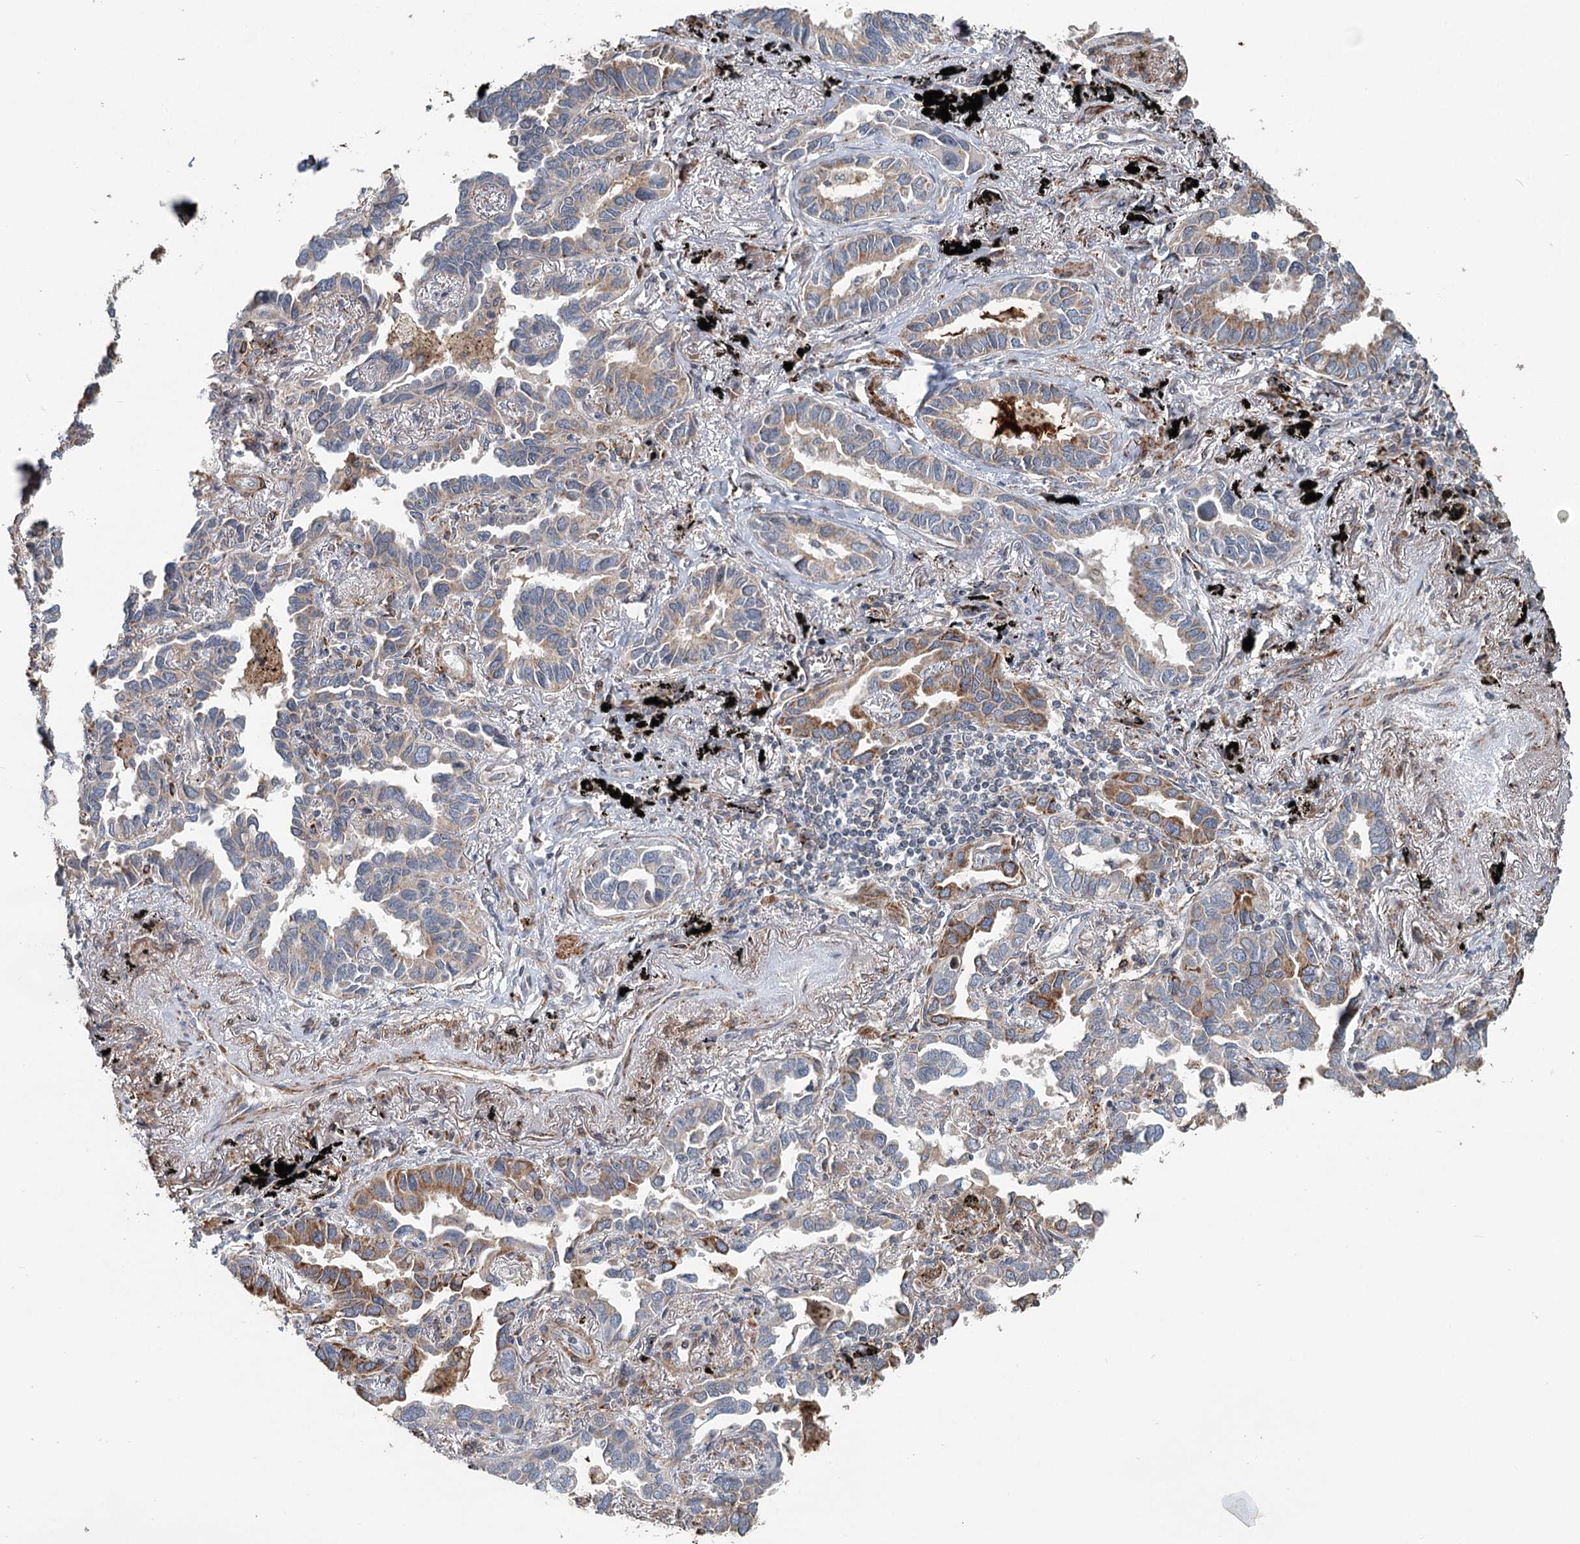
{"staining": {"intensity": "moderate", "quantity": "<25%", "location": "cytoplasmic/membranous"}, "tissue": "lung cancer", "cell_type": "Tumor cells", "image_type": "cancer", "snomed": [{"axis": "morphology", "description": "Adenocarcinoma, NOS"}, {"axis": "topography", "description": "Lung"}], "caption": "Immunohistochemical staining of lung cancer demonstrates low levels of moderate cytoplasmic/membranous staining in approximately <25% of tumor cells.", "gene": "RNF111", "patient": {"sex": "male", "age": 67}}